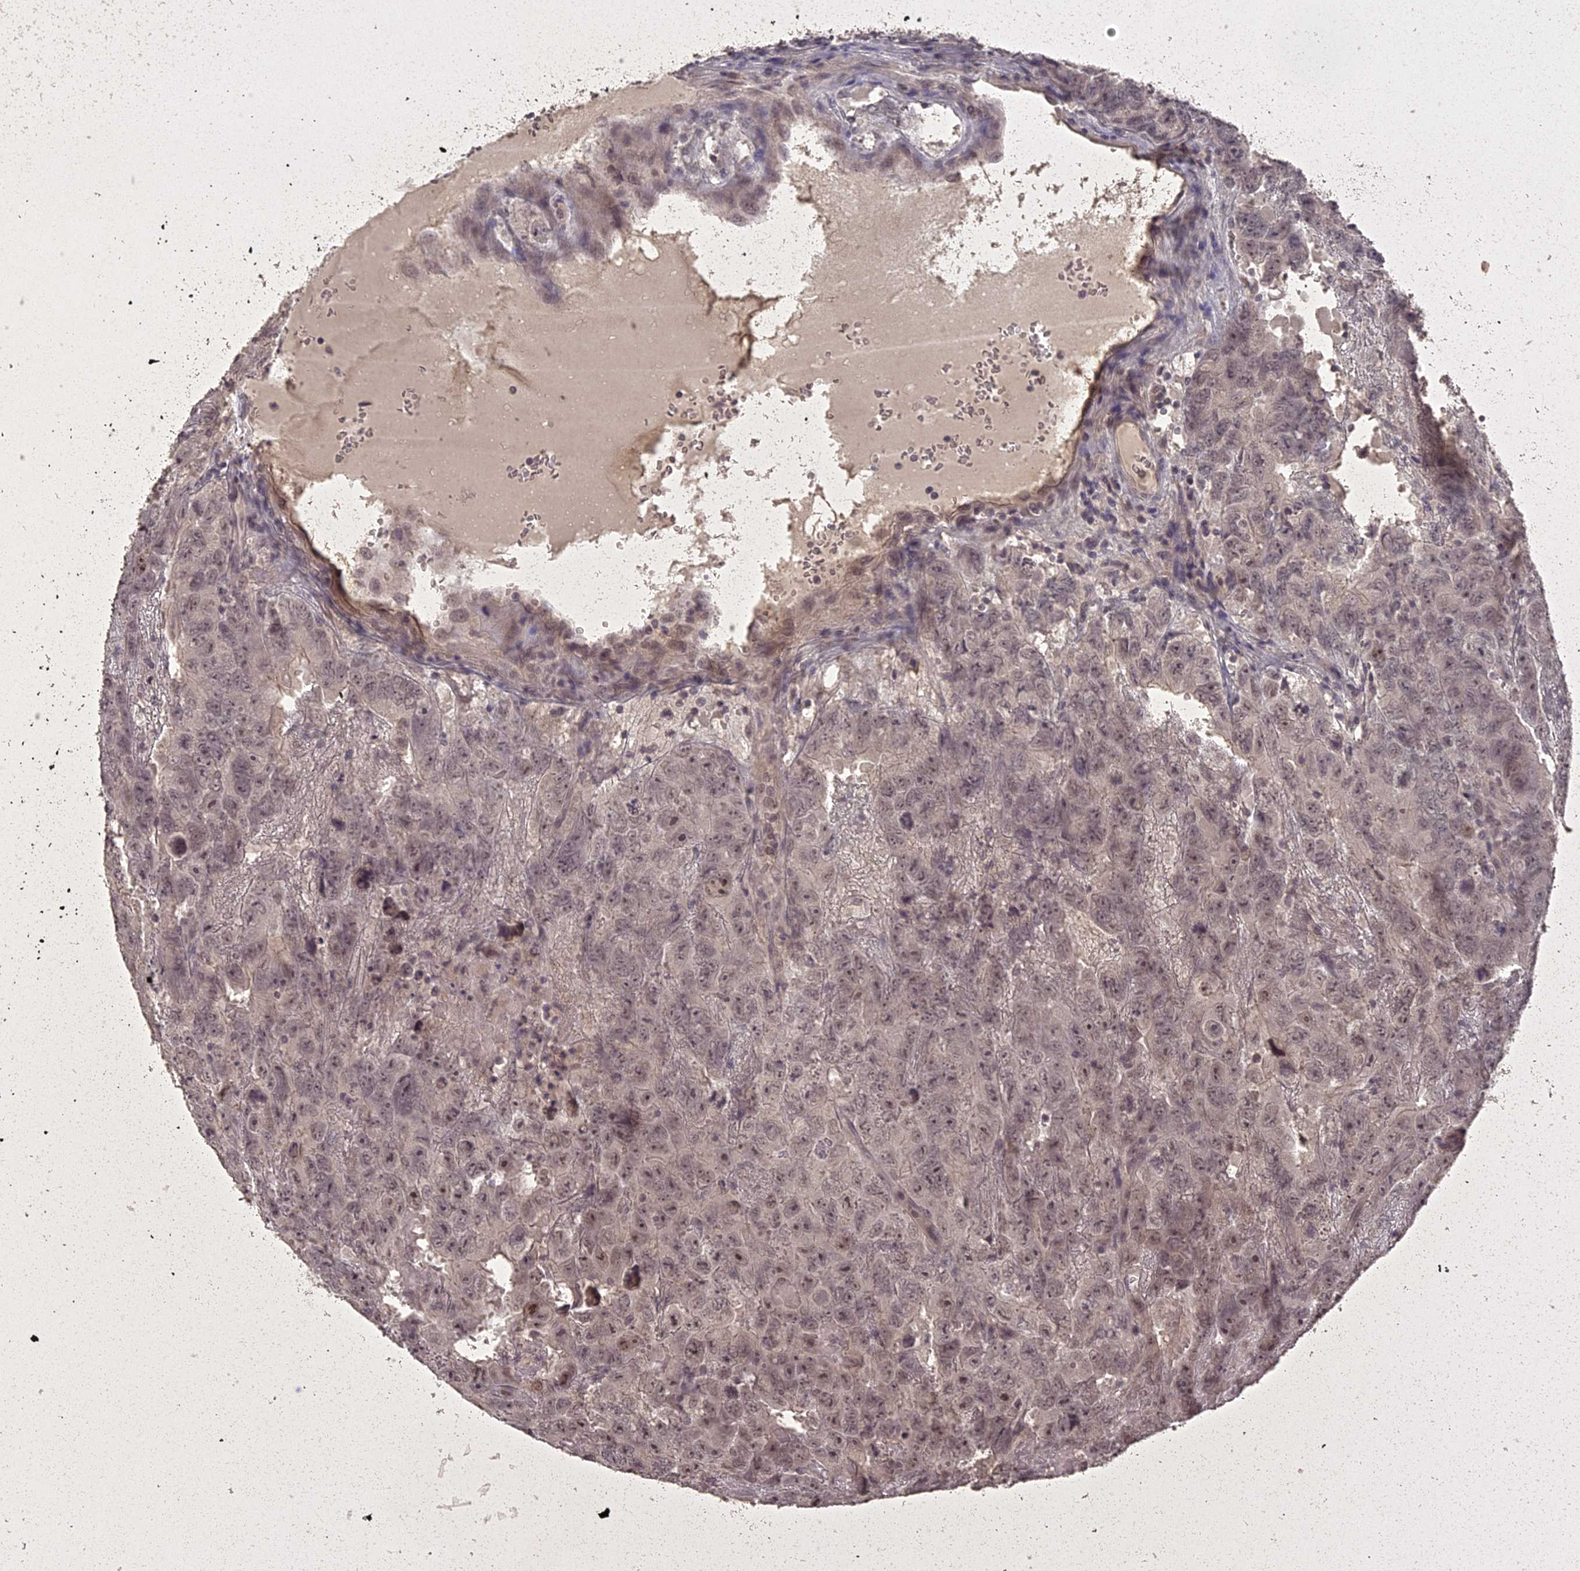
{"staining": {"intensity": "weak", "quantity": "25%-75%", "location": "nuclear"}, "tissue": "testis cancer", "cell_type": "Tumor cells", "image_type": "cancer", "snomed": [{"axis": "morphology", "description": "Carcinoma, Embryonal, NOS"}, {"axis": "topography", "description": "Testis"}], "caption": "Immunohistochemistry (IHC) of human testis embryonal carcinoma shows low levels of weak nuclear expression in about 25%-75% of tumor cells.", "gene": "LIN37", "patient": {"sex": "male", "age": 45}}